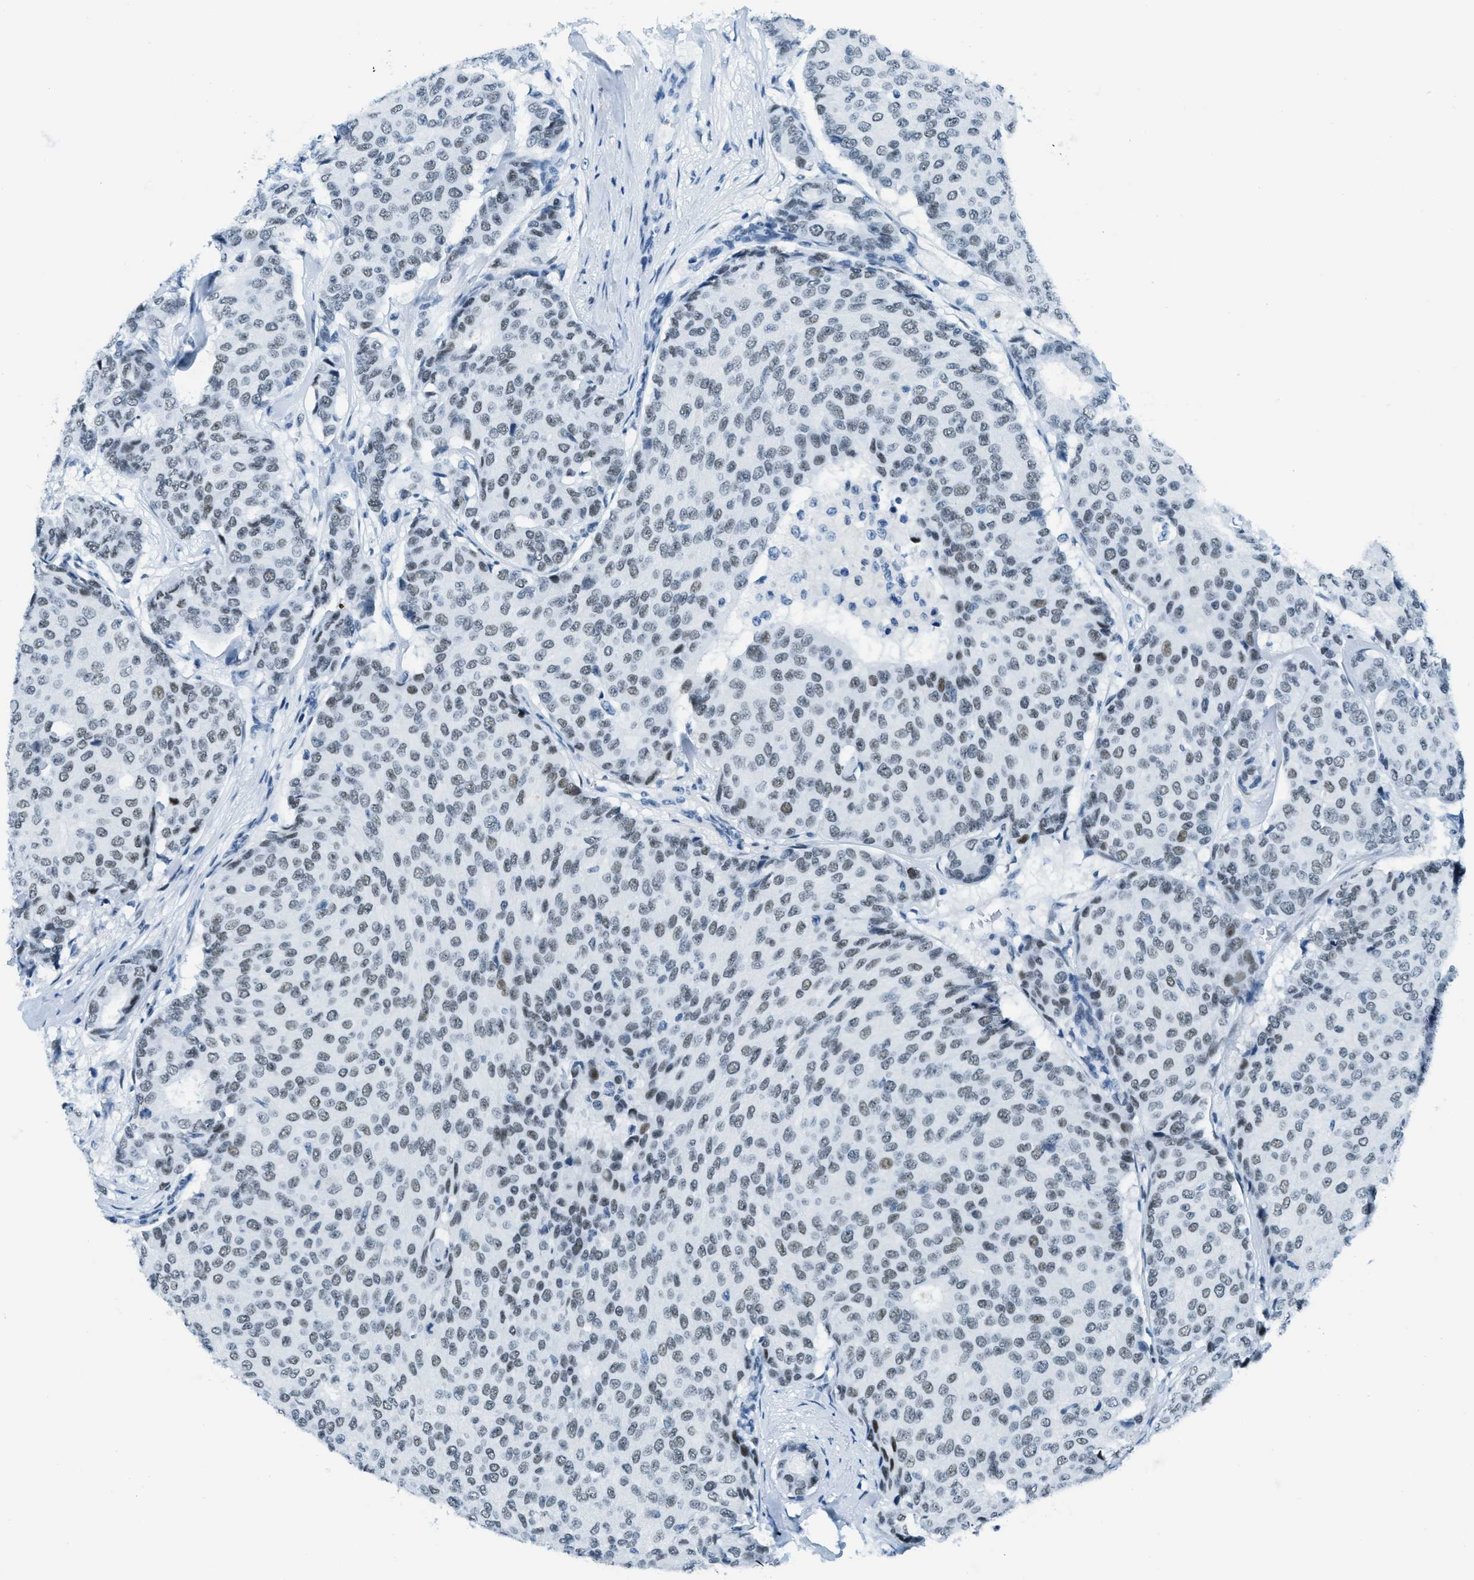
{"staining": {"intensity": "weak", "quantity": ">75%", "location": "nuclear"}, "tissue": "breast cancer", "cell_type": "Tumor cells", "image_type": "cancer", "snomed": [{"axis": "morphology", "description": "Duct carcinoma"}, {"axis": "topography", "description": "Breast"}], "caption": "Immunohistochemistry staining of breast cancer, which exhibits low levels of weak nuclear expression in approximately >75% of tumor cells indicating weak nuclear protein staining. The staining was performed using DAB (brown) for protein detection and nuclei were counterstained in hematoxylin (blue).", "gene": "PLA2G2A", "patient": {"sex": "female", "age": 75}}